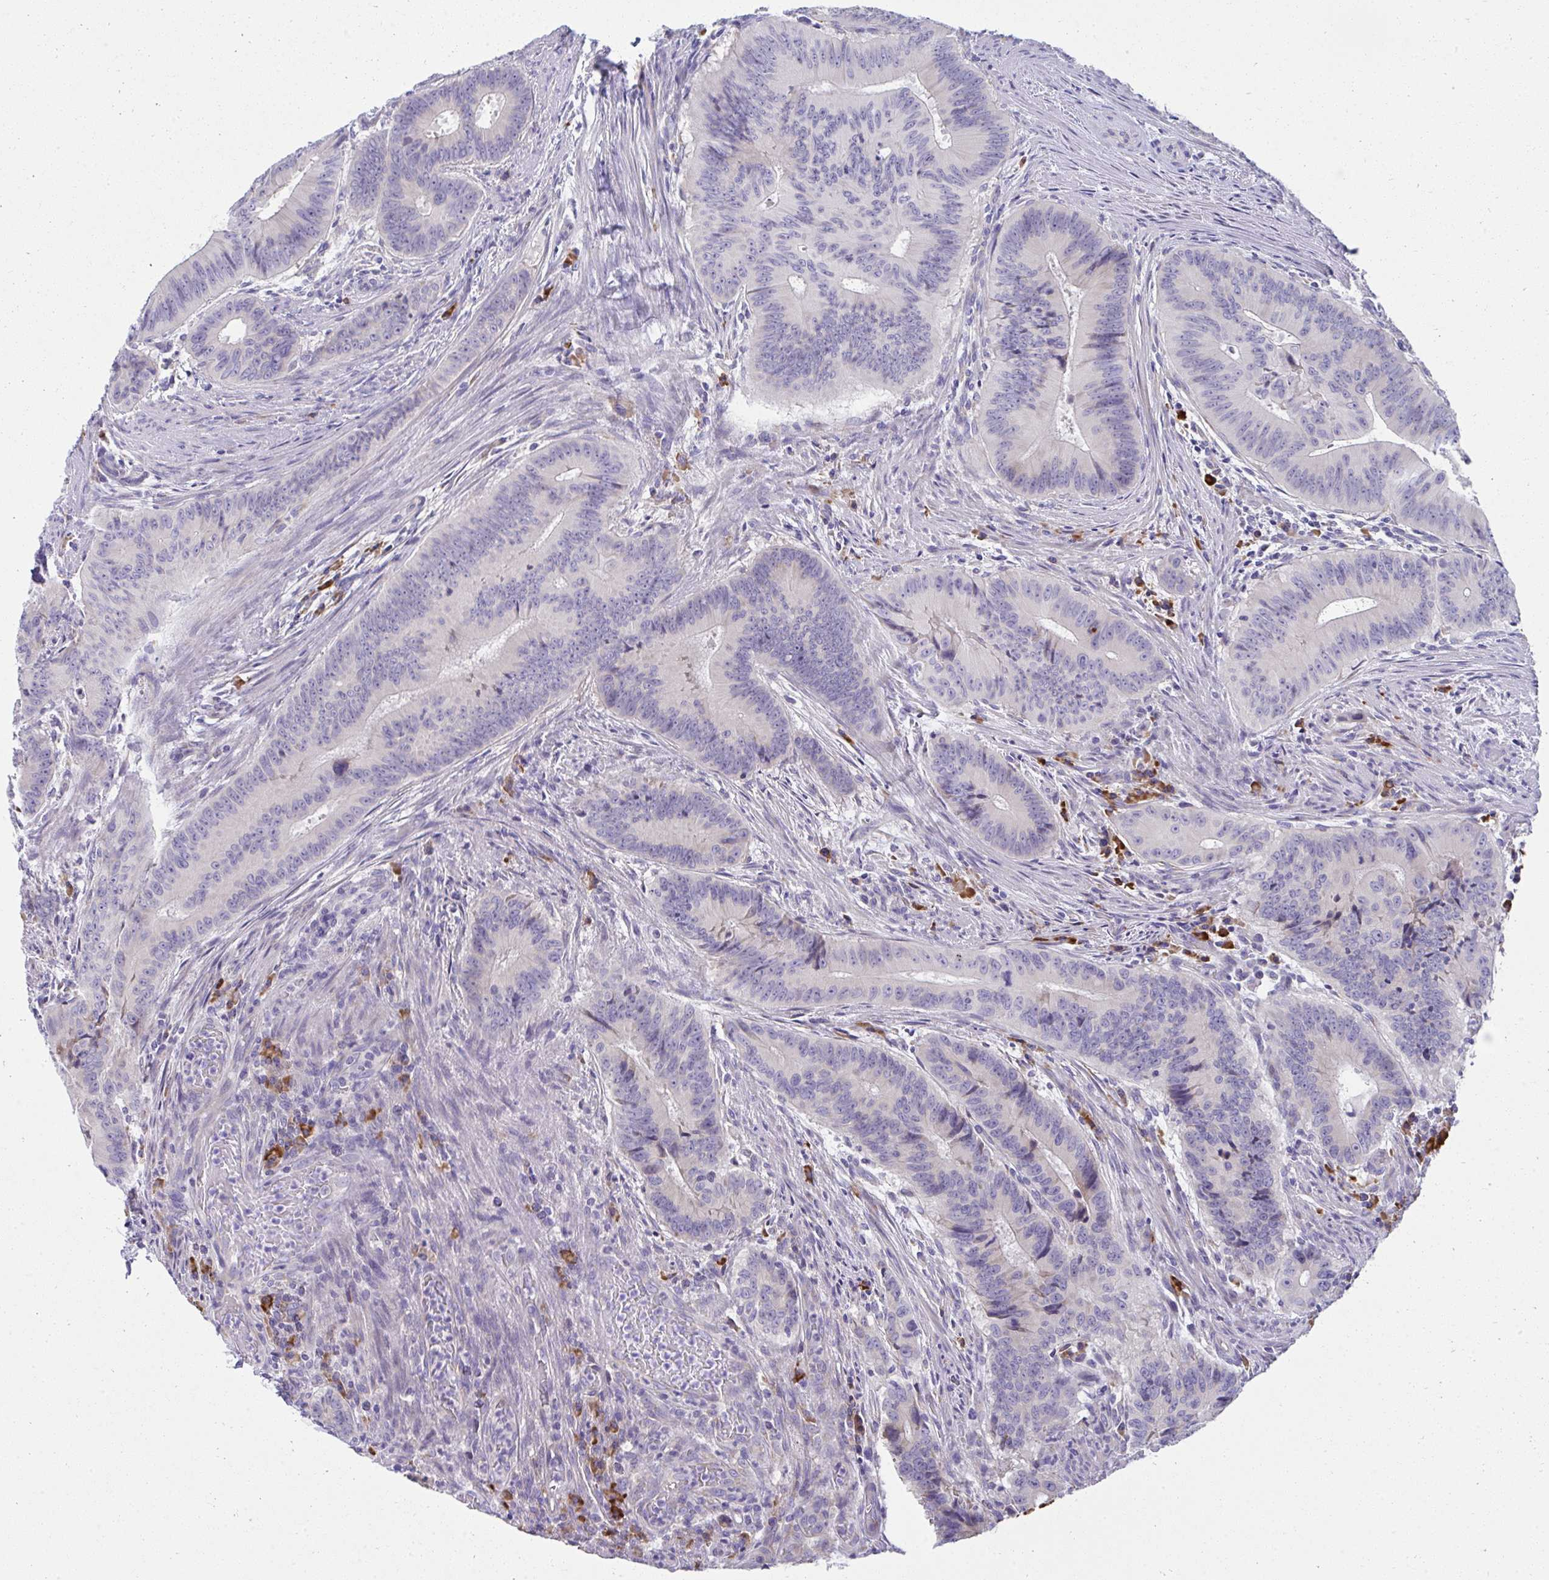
{"staining": {"intensity": "negative", "quantity": "none", "location": "none"}, "tissue": "colorectal cancer", "cell_type": "Tumor cells", "image_type": "cancer", "snomed": [{"axis": "morphology", "description": "Adenocarcinoma, NOS"}, {"axis": "topography", "description": "Colon"}], "caption": "Immunohistochemistry photomicrograph of colorectal adenocarcinoma stained for a protein (brown), which demonstrates no staining in tumor cells.", "gene": "FASLG", "patient": {"sex": "male", "age": 62}}